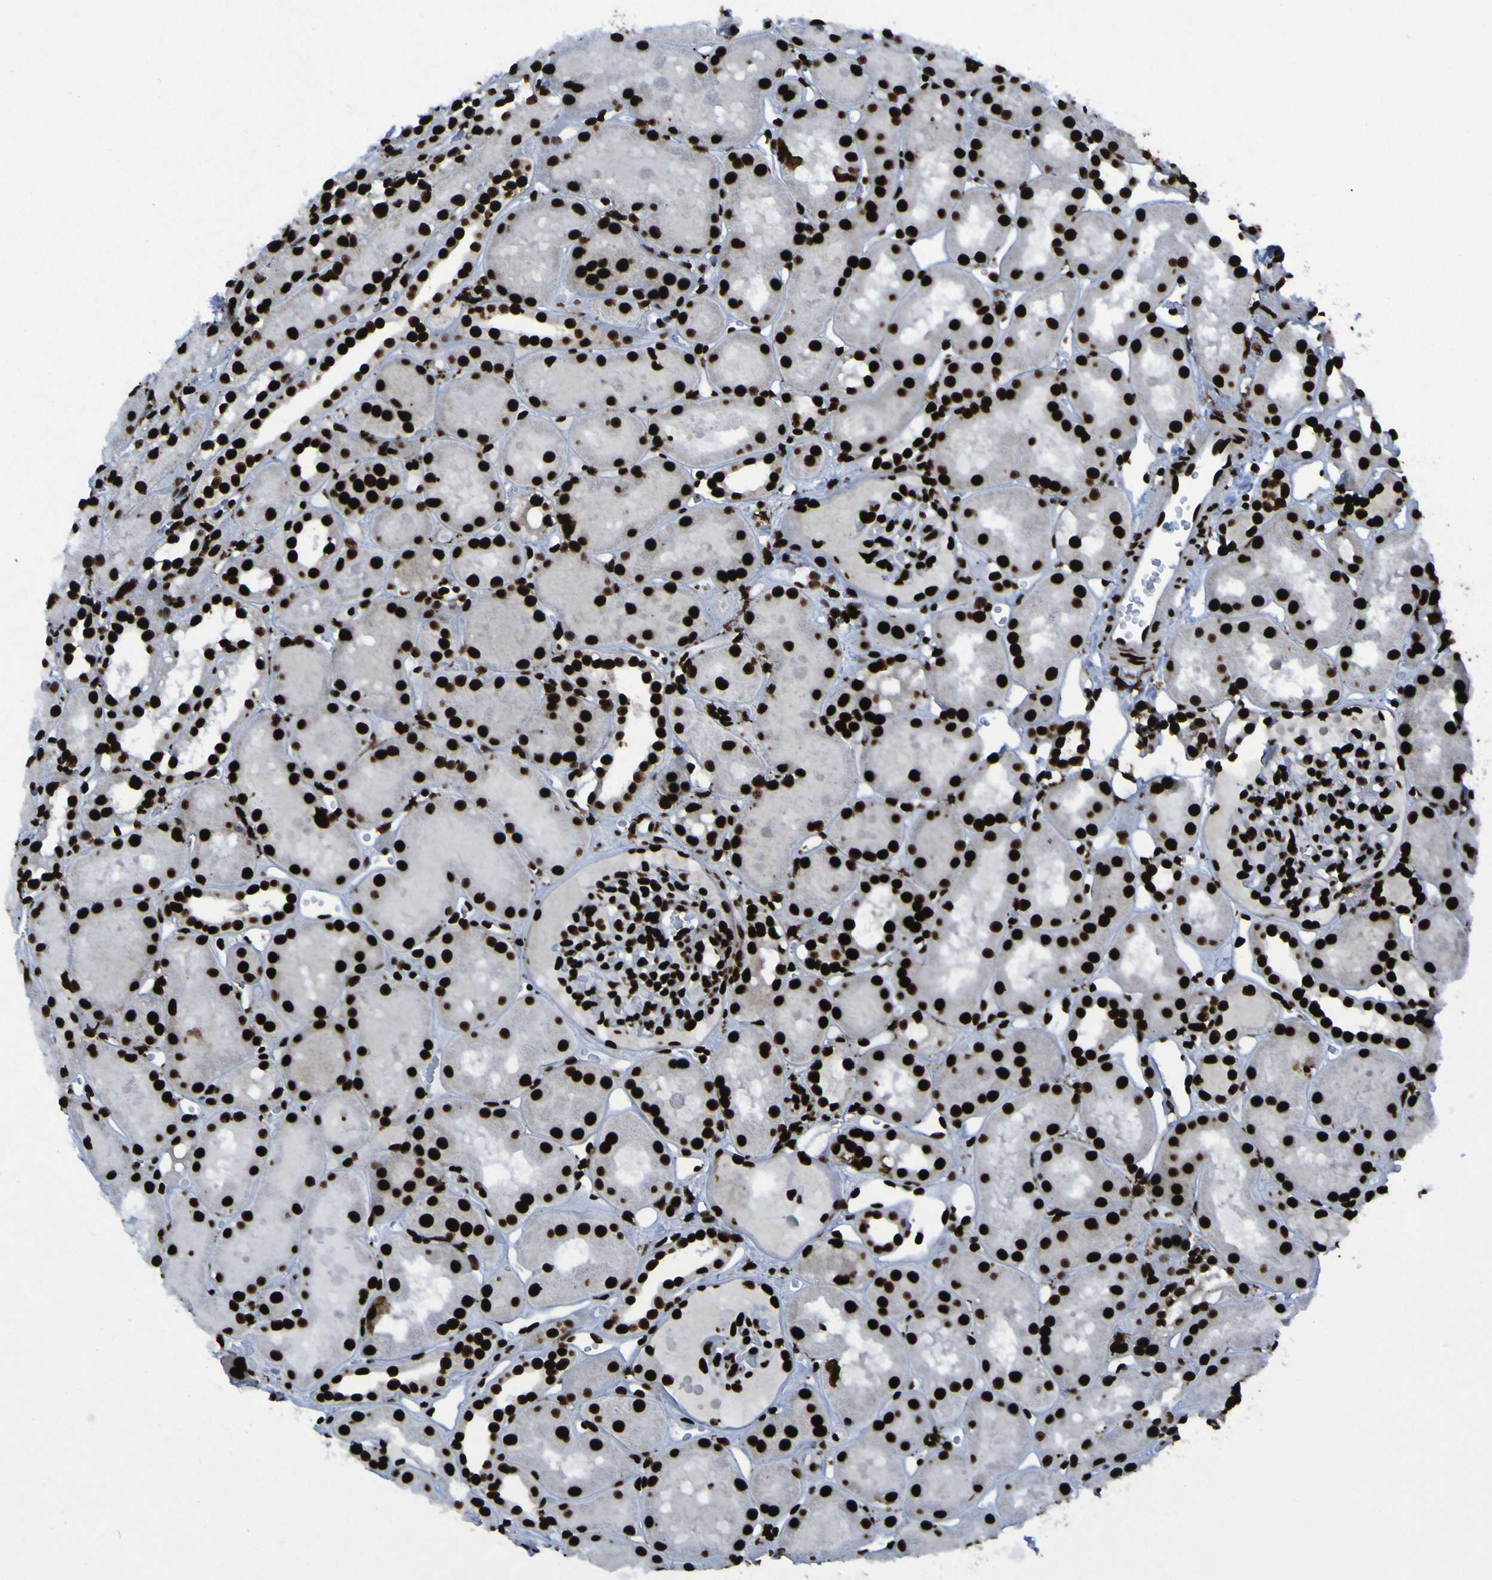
{"staining": {"intensity": "strong", "quantity": ">75%", "location": "nuclear"}, "tissue": "kidney", "cell_type": "Cells in glomeruli", "image_type": "normal", "snomed": [{"axis": "morphology", "description": "Normal tissue, NOS"}, {"axis": "topography", "description": "Kidney"}, {"axis": "topography", "description": "Urinary bladder"}], "caption": "Immunohistochemistry (IHC) staining of benign kidney, which exhibits high levels of strong nuclear positivity in about >75% of cells in glomeruli indicating strong nuclear protein positivity. The staining was performed using DAB (brown) for protein detection and nuclei were counterstained in hematoxylin (blue).", "gene": "NPM1", "patient": {"sex": "male", "age": 16}}